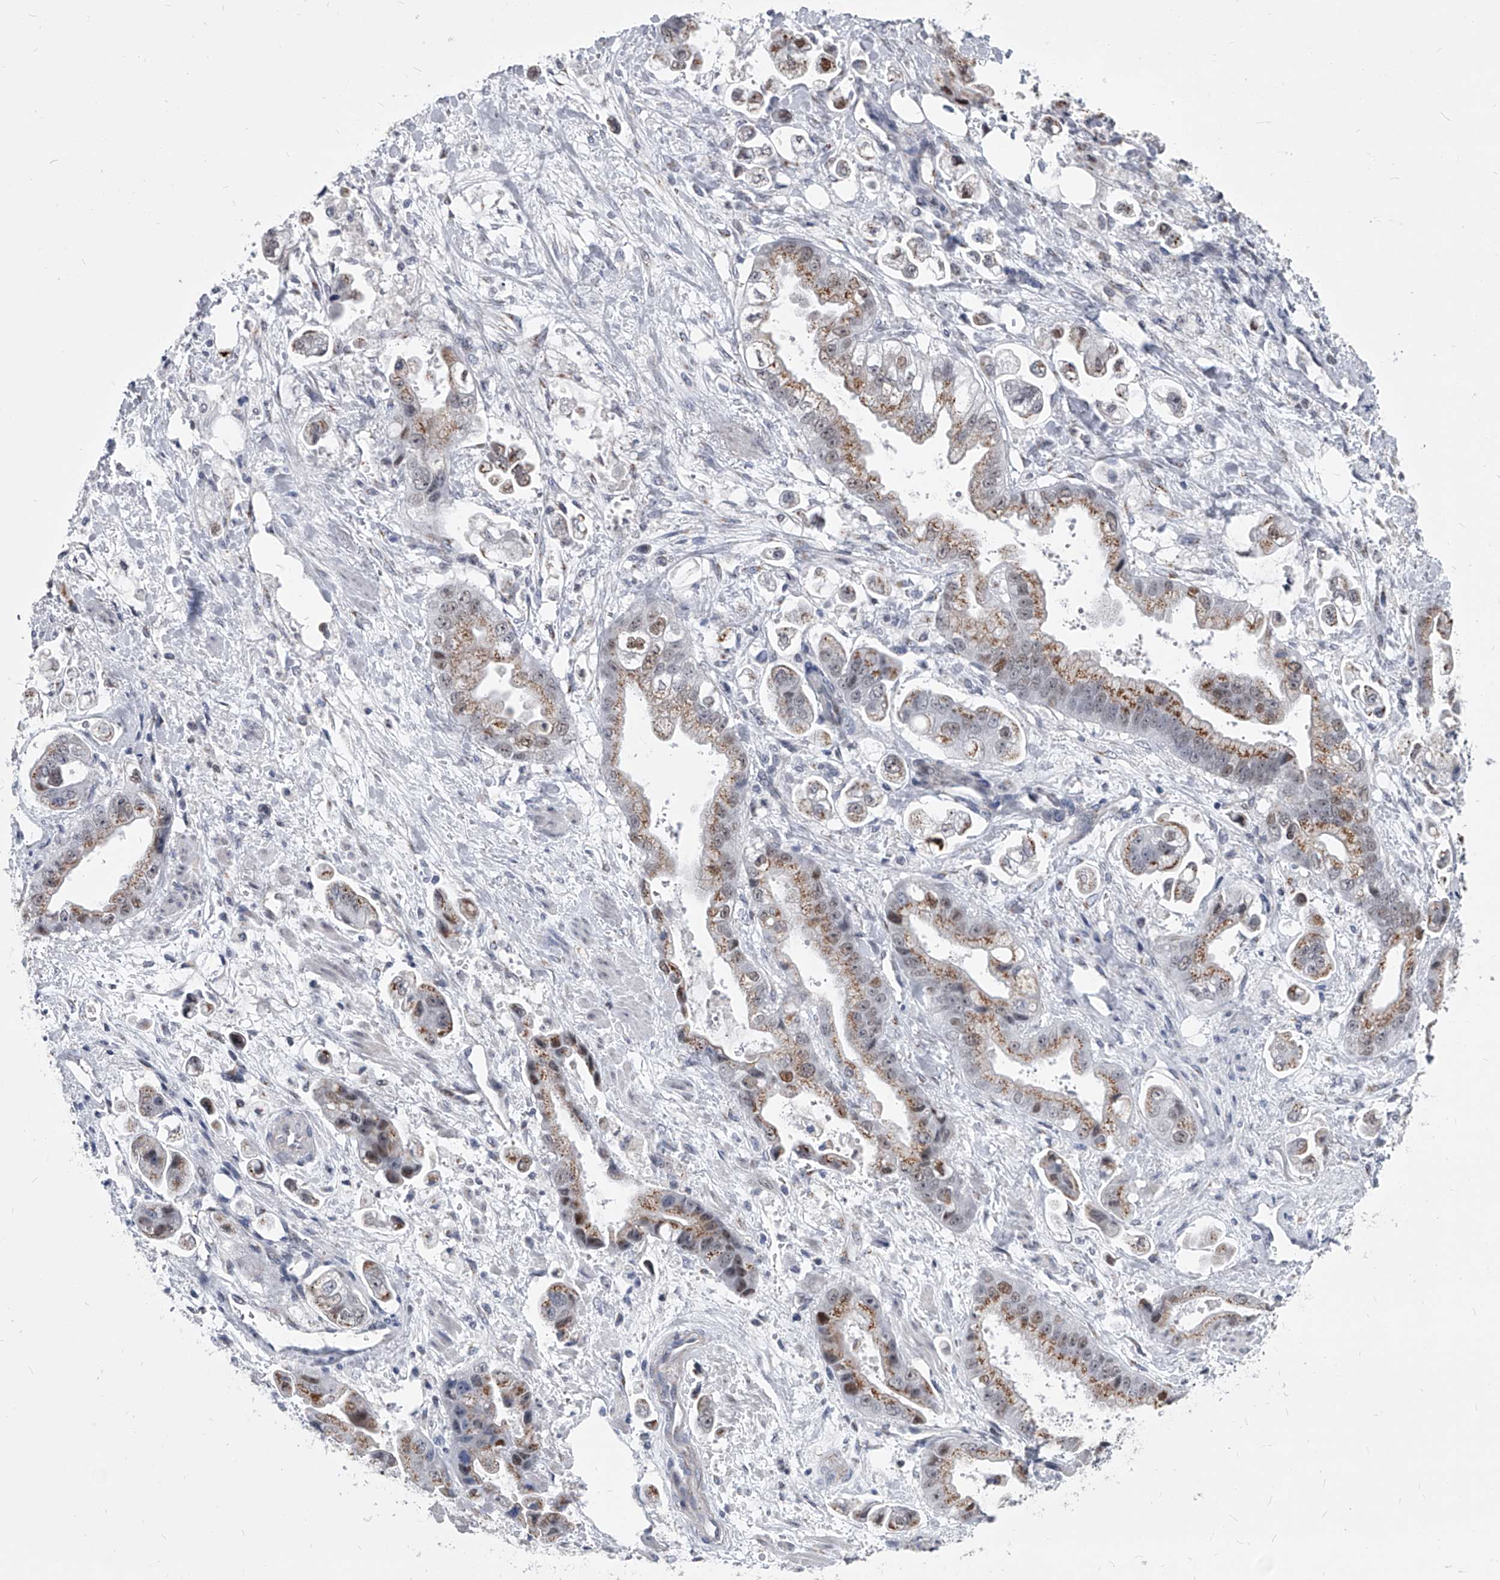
{"staining": {"intensity": "moderate", "quantity": "25%-75%", "location": "cytoplasmic/membranous,nuclear"}, "tissue": "stomach cancer", "cell_type": "Tumor cells", "image_type": "cancer", "snomed": [{"axis": "morphology", "description": "Adenocarcinoma, NOS"}, {"axis": "topography", "description": "Stomach"}], "caption": "Human stomach adenocarcinoma stained with a protein marker demonstrates moderate staining in tumor cells.", "gene": "EVA1C", "patient": {"sex": "male", "age": 62}}